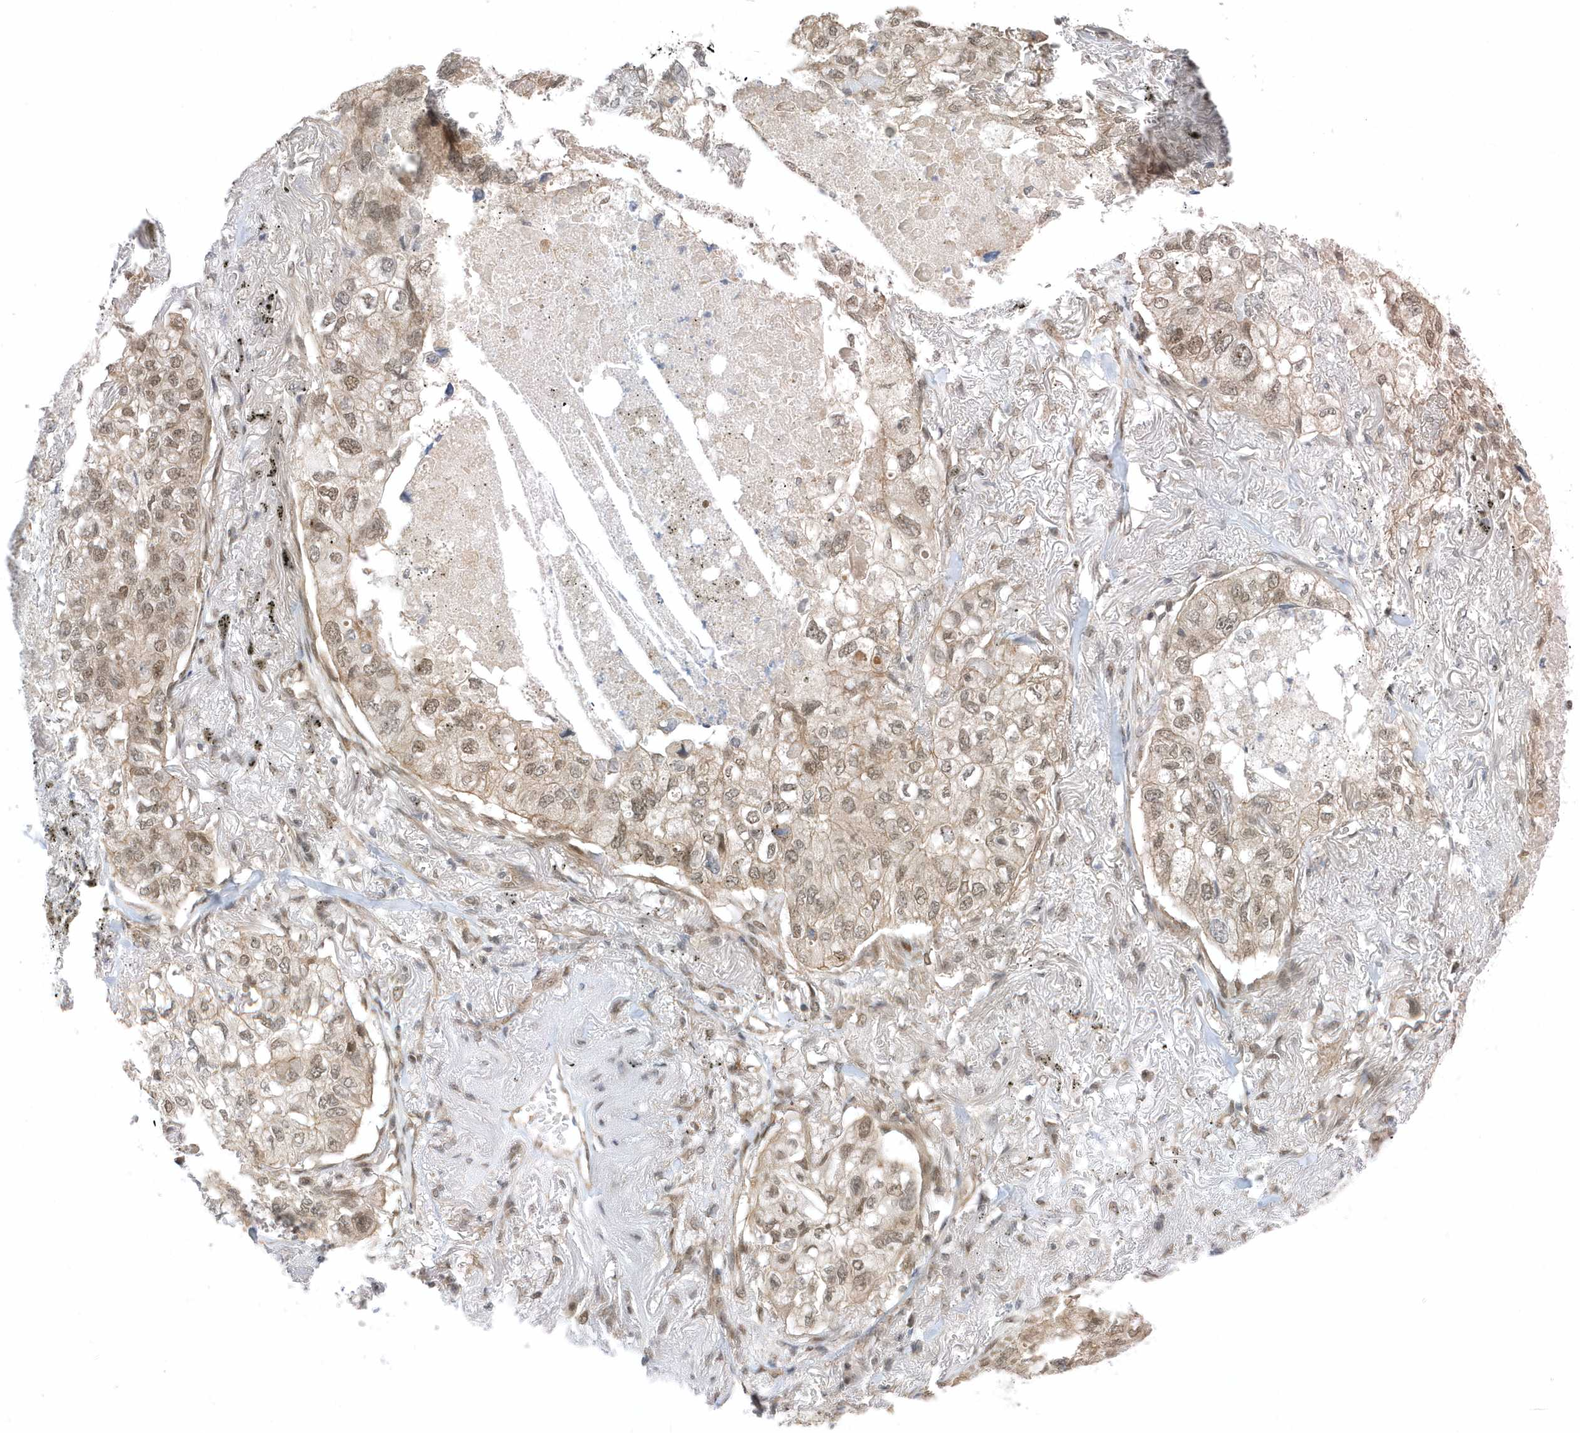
{"staining": {"intensity": "weak", "quantity": ">75%", "location": "cytoplasmic/membranous,nuclear"}, "tissue": "lung cancer", "cell_type": "Tumor cells", "image_type": "cancer", "snomed": [{"axis": "morphology", "description": "Adenocarcinoma, NOS"}, {"axis": "topography", "description": "Lung"}], "caption": "Immunohistochemical staining of human lung cancer reveals weak cytoplasmic/membranous and nuclear protein staining in about >75% of tumor cells.", "gene": "USP53", "patient": {"sex": "male", "age": 65}}